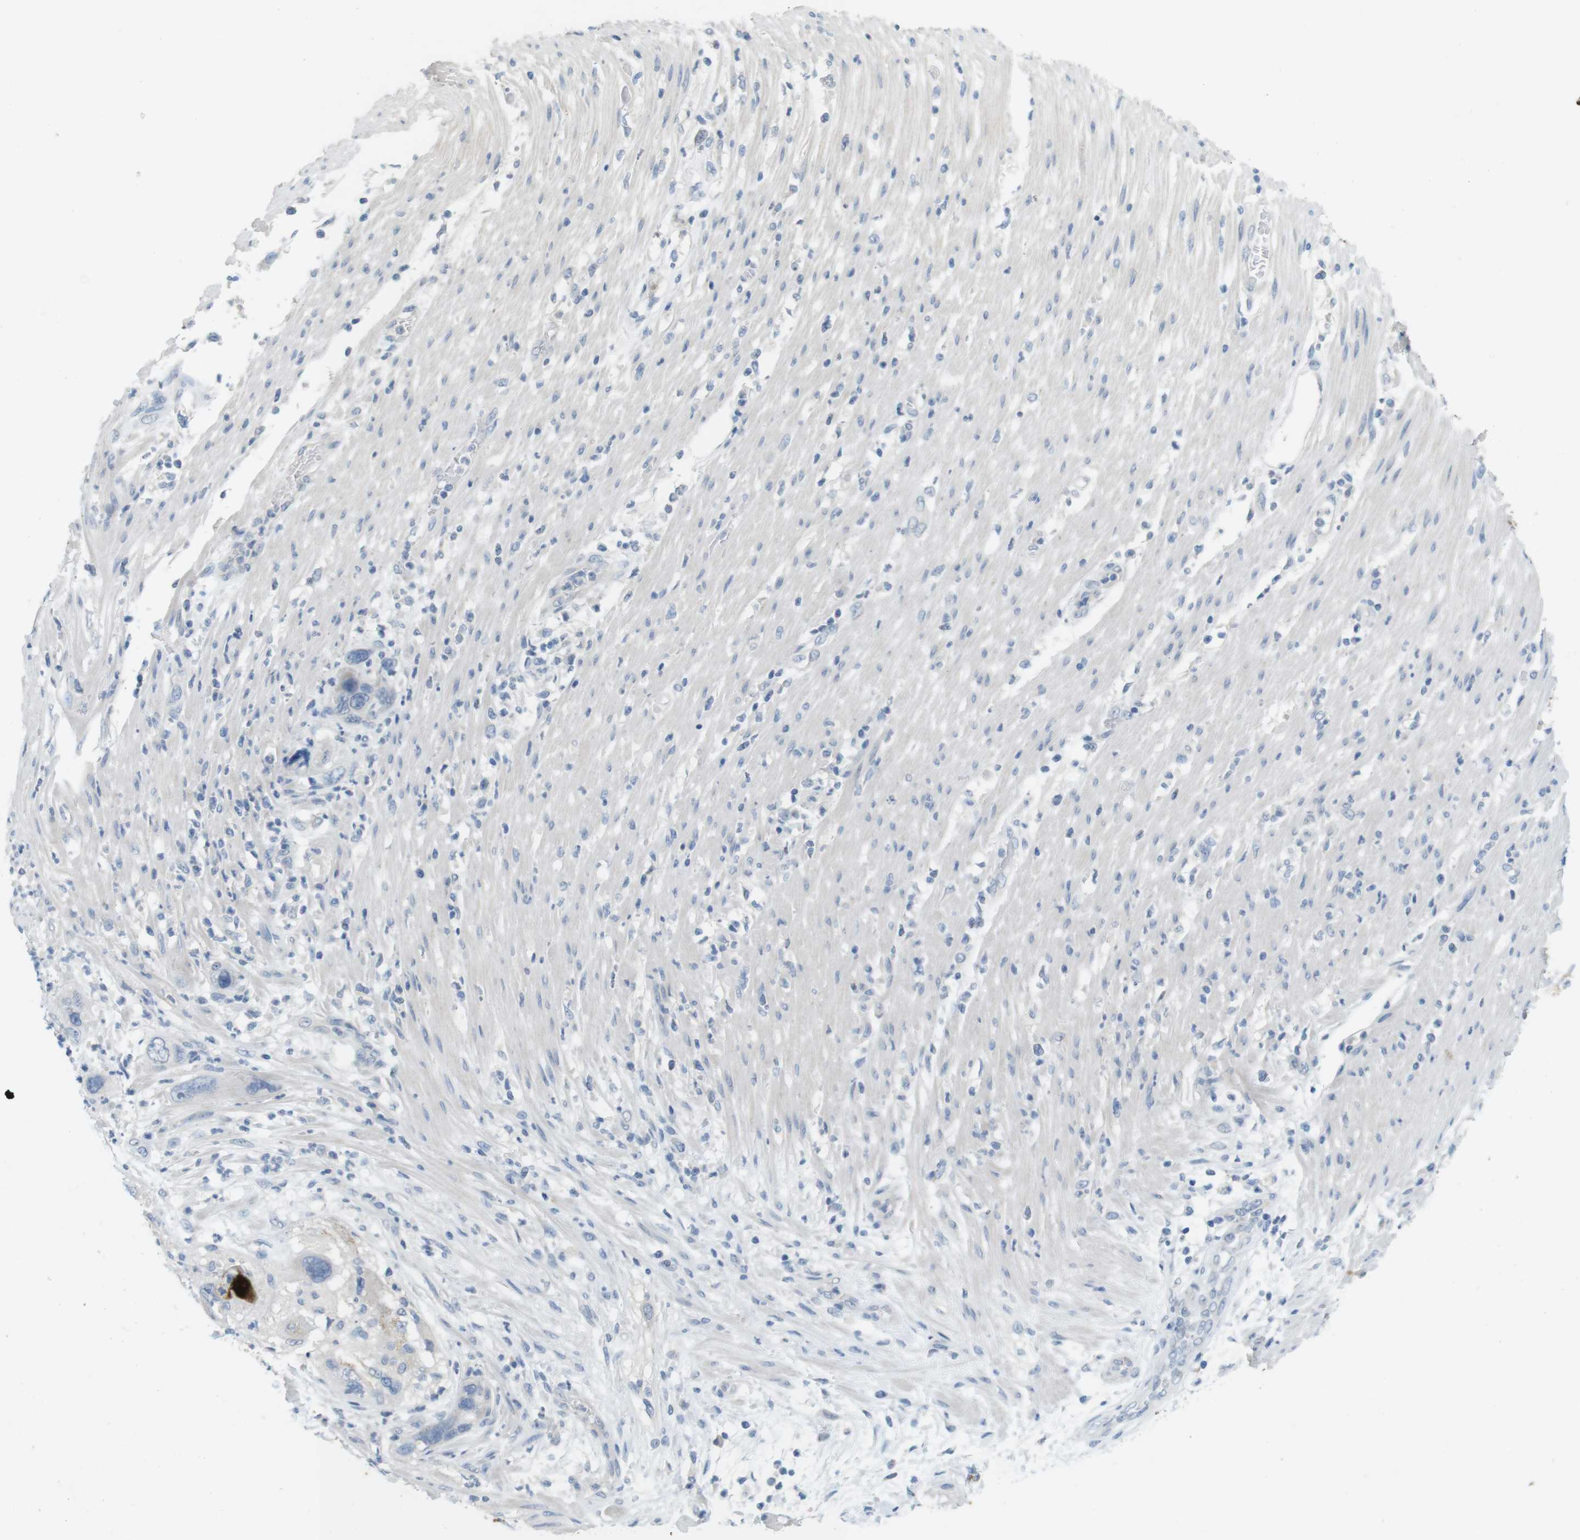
{"staining": {"intensity": "strong", "quantity": "<25%", "location": "cytoplasmic/membranous"}, "tissue": "pancreatic cancer", "cell_type": "Tumor cells", "image_type": "cancer", "snomed": [{"axis": "morphology", "description": "Adenocarcinoma, NOS"}, {"axis": "topography", "description": "Pancreas"}], "caption": "Pancreatic cancer stained with DAB (3,3'-diaminobenzidine) immunohistochemistry (IHC) displays medium levels of strong cytoplasmic/membranous positivity in approximately <25% of tumor cells.", "gene": "MUC5B", "patient": {"sex": "female", "age": 71}}